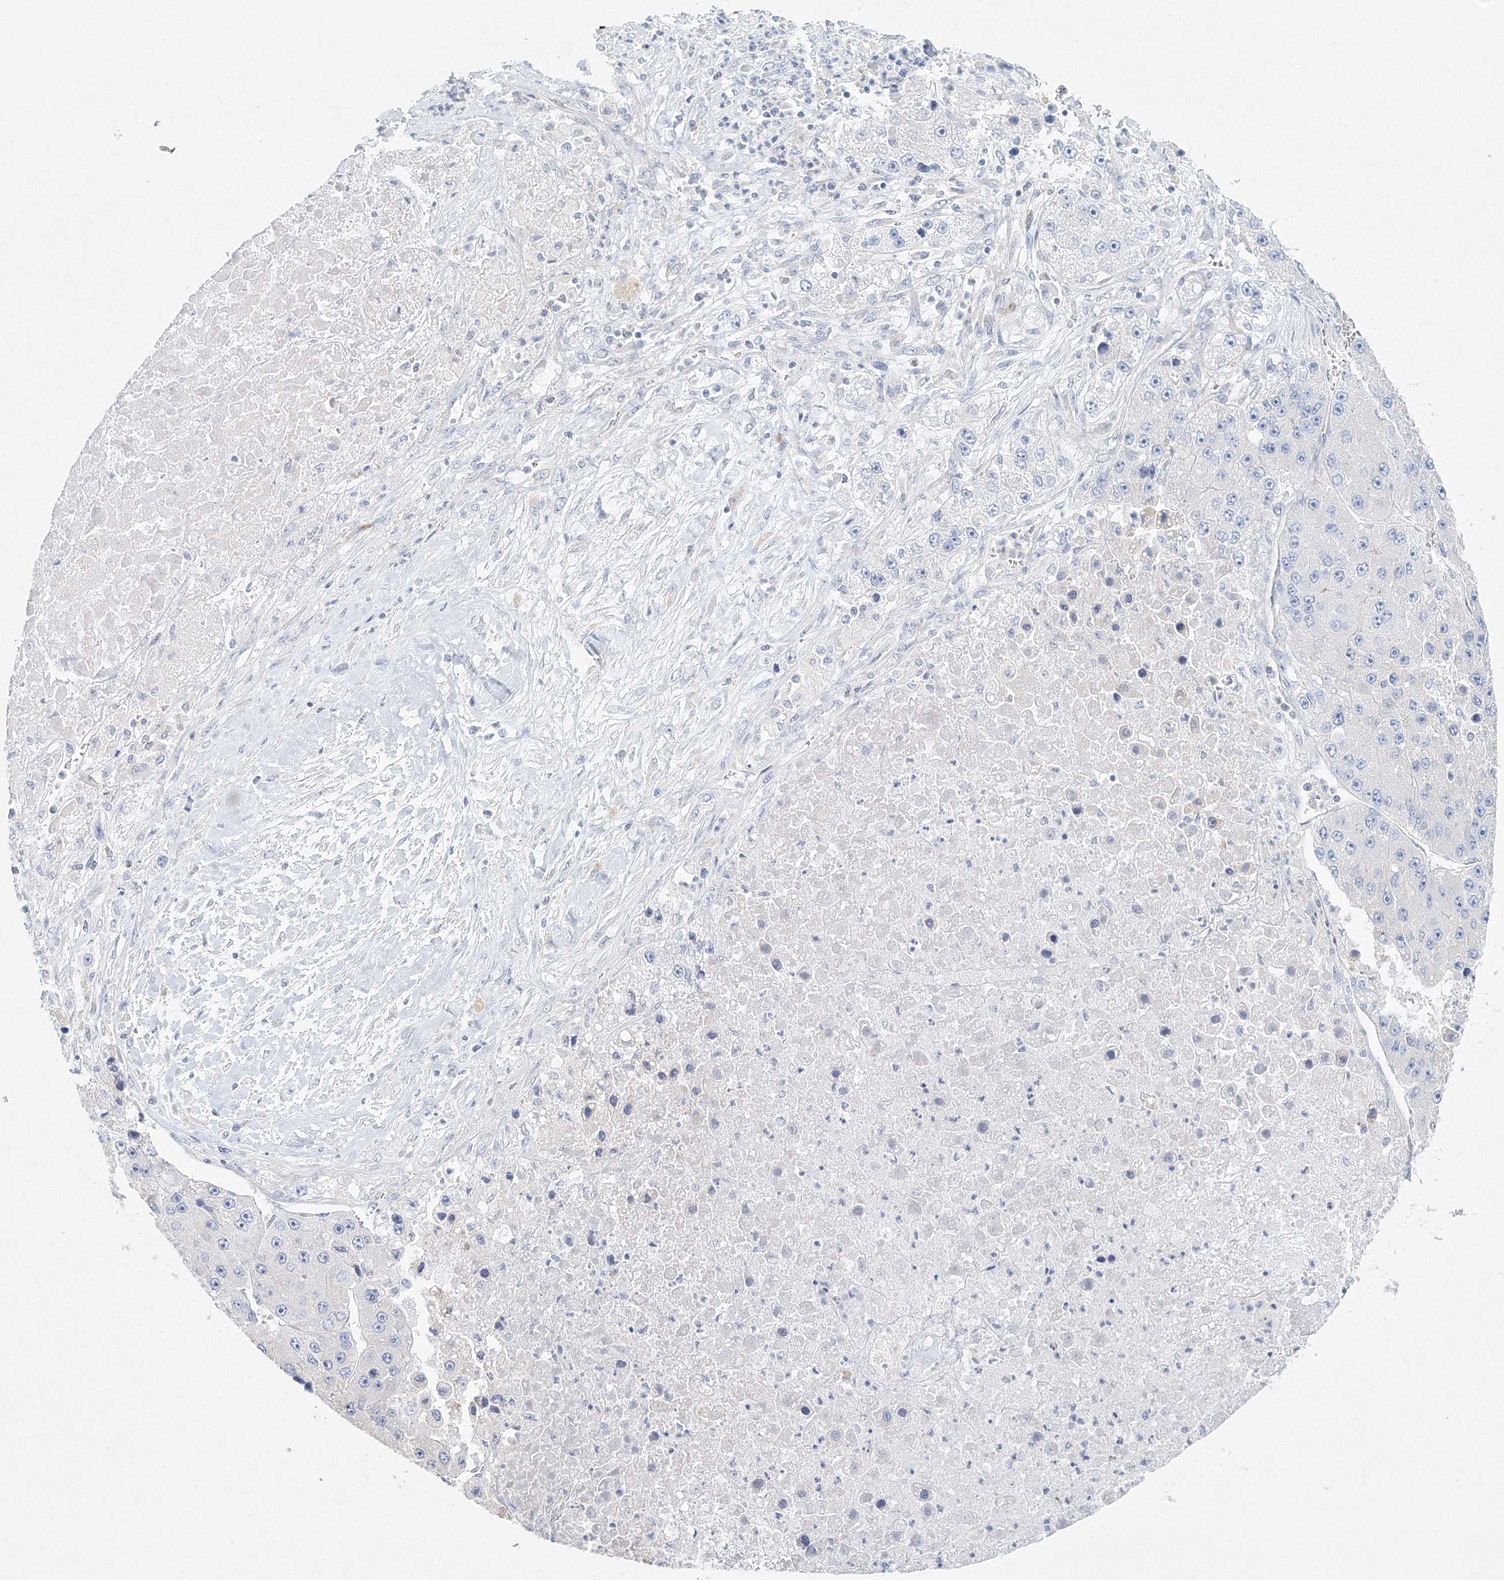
{"staining": {"intensity": "negative", "quantity": "none", "location": "none"}, "tissue": "liver cancer", "cell_type": "Tumor cells", "image_type": "cancer", "snomed": [{"axis": "morphology", "description": "Carcinoma, Hepatocellular, NOS"}, {"axis": "topography", "description": "Liver"}], "caption": "The micrograph shows no staining of tumor cells in hepatocellular carcinoma (liver).", "gene": "DNAH1", "patient": {"sex": "female", "age": 73}}